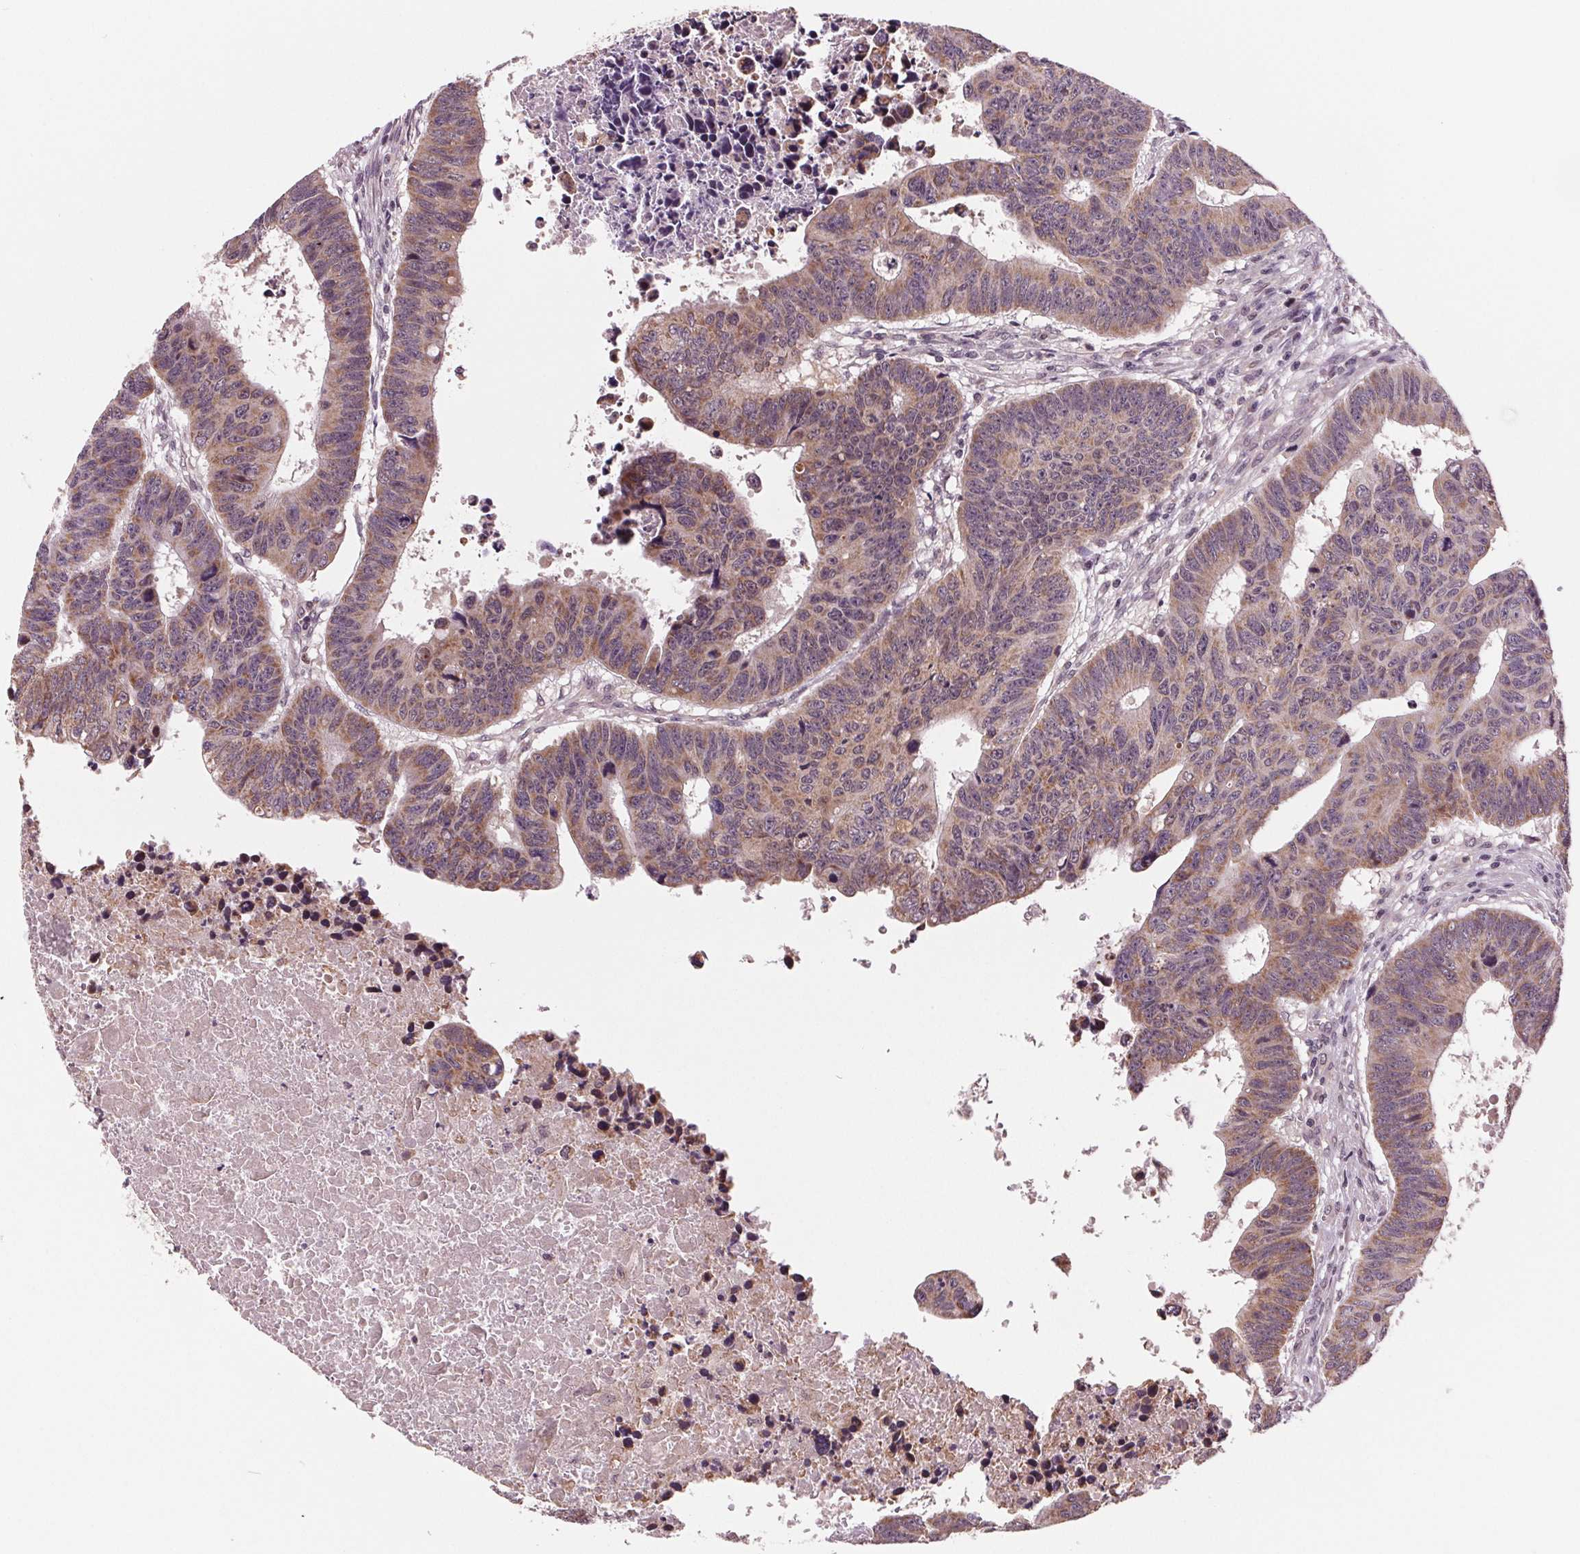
{"staining": {"intensity": "moderate", "quantity": "25%-75%", "location": "cytoplasmic/membranous"}, "tissue": "colorectal cancer", "cell_type": "Tumor cells", "image_type": "cancer", "snomed": [{"axis": "morphology", "description": "Adenocarcinoma, NOS"}, {"axis": "topography", "description": "Rectum"}], "caption": "High-power microscopy captured an immunohistochemistry (IHC) histopathology image of colorectal adenocarcinoma, revealing moderate cytoplasmic/membranous staining in approximately 25%-75% of tumor cells.", "gene": "STAT3", "patient": {"sex": "female", "age": 85}}